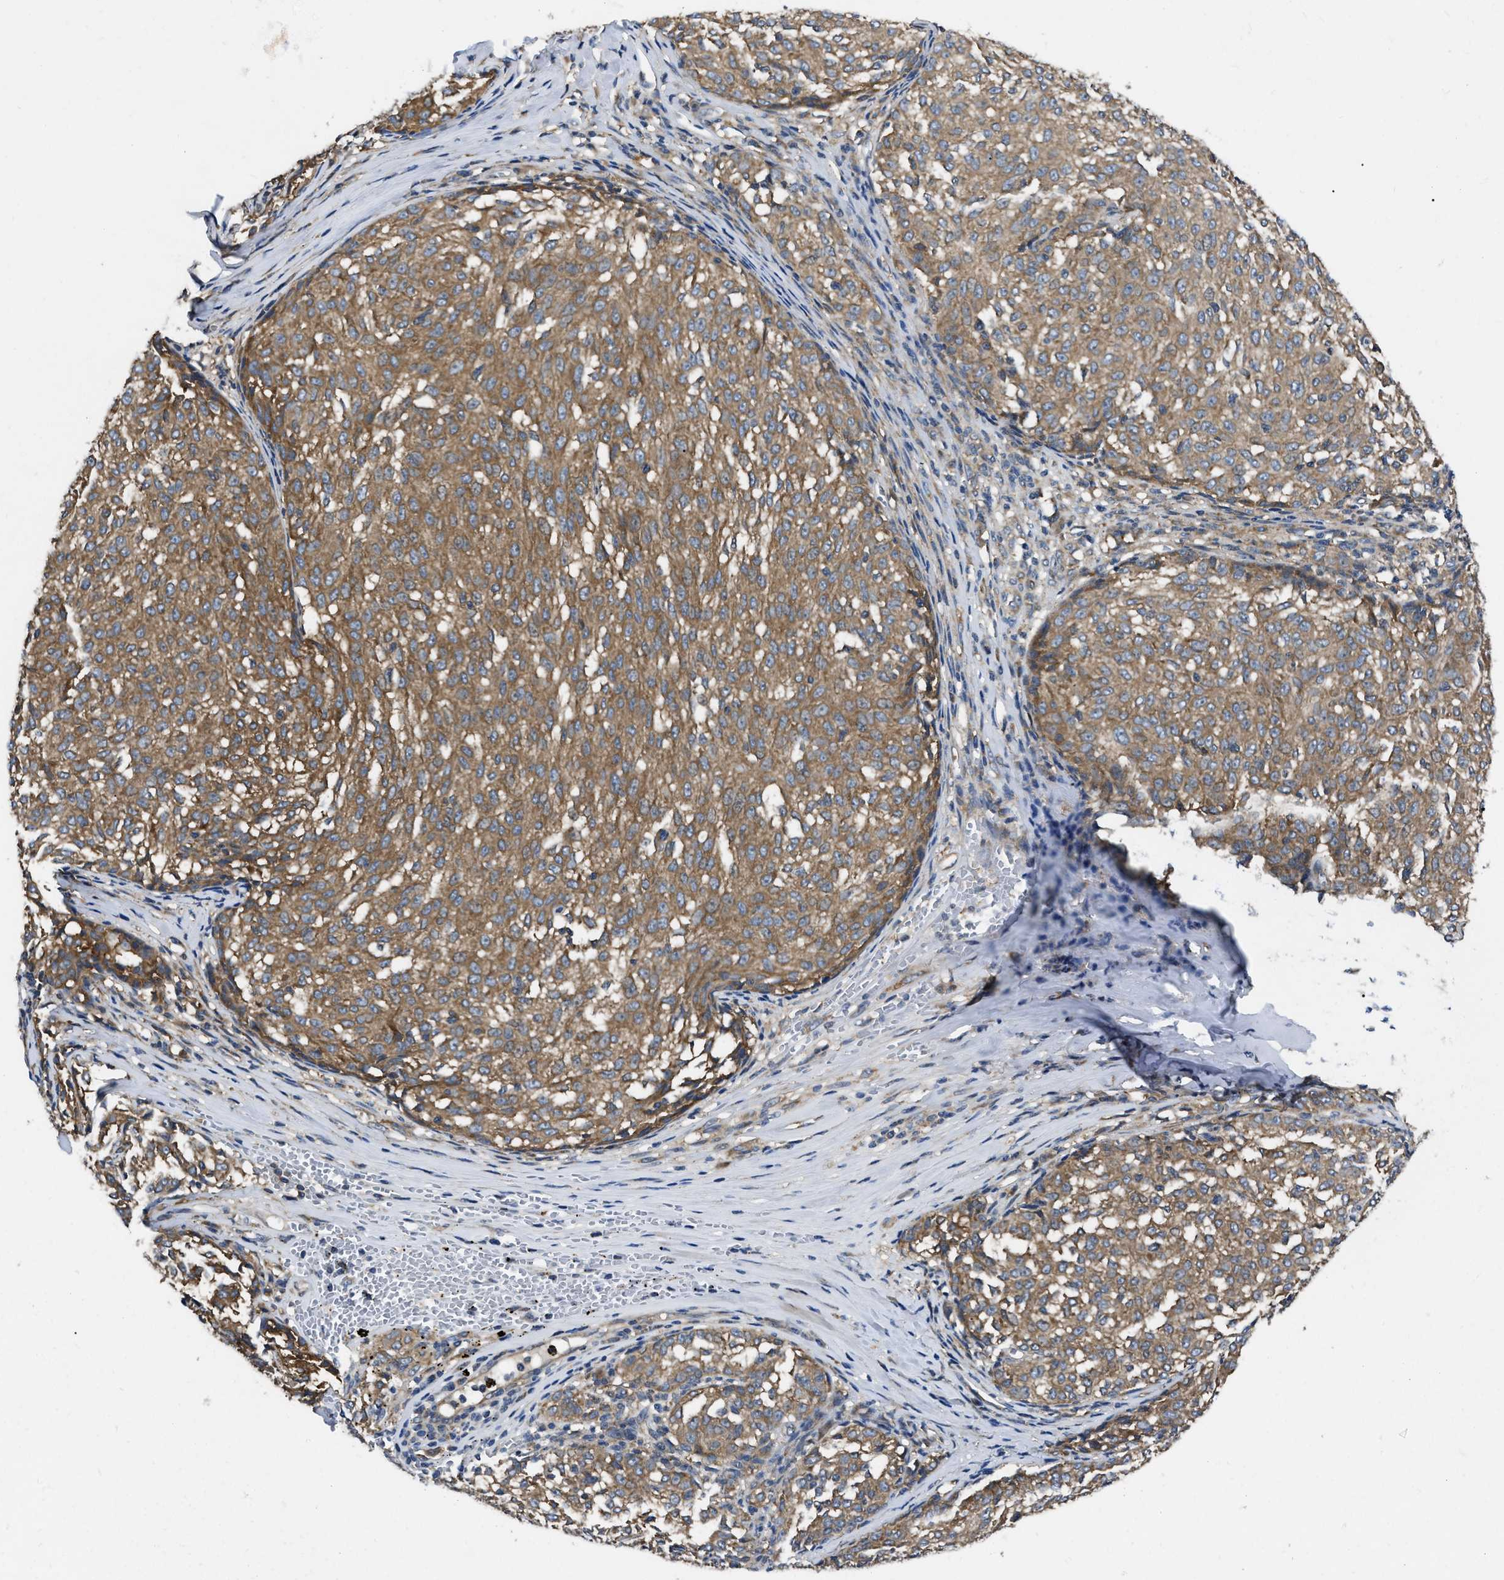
{"staining": {"intensity": "moderate", "quantity": ">75%", "location": "cytoplasmic/membranous"}, "tissue": "melanoma", "cell_type": "Tumor cells", "image_type": "cancer", "snomed": [{"axis": "morphology", "description": "Malignant melanoma, NOS"}, {"axis": "topography", "description": "Skin"}], "caption": "Moderate cytoplasmic/membranous positivity is appreciated in about >75% of tumor cells in melanoma. (Stains: DAB in brown, nuclei in blue, Microscopy: brightfield microscopy at high magnification).", "gene": "GET4", "patient": {"sex": "female", "age": 72}}